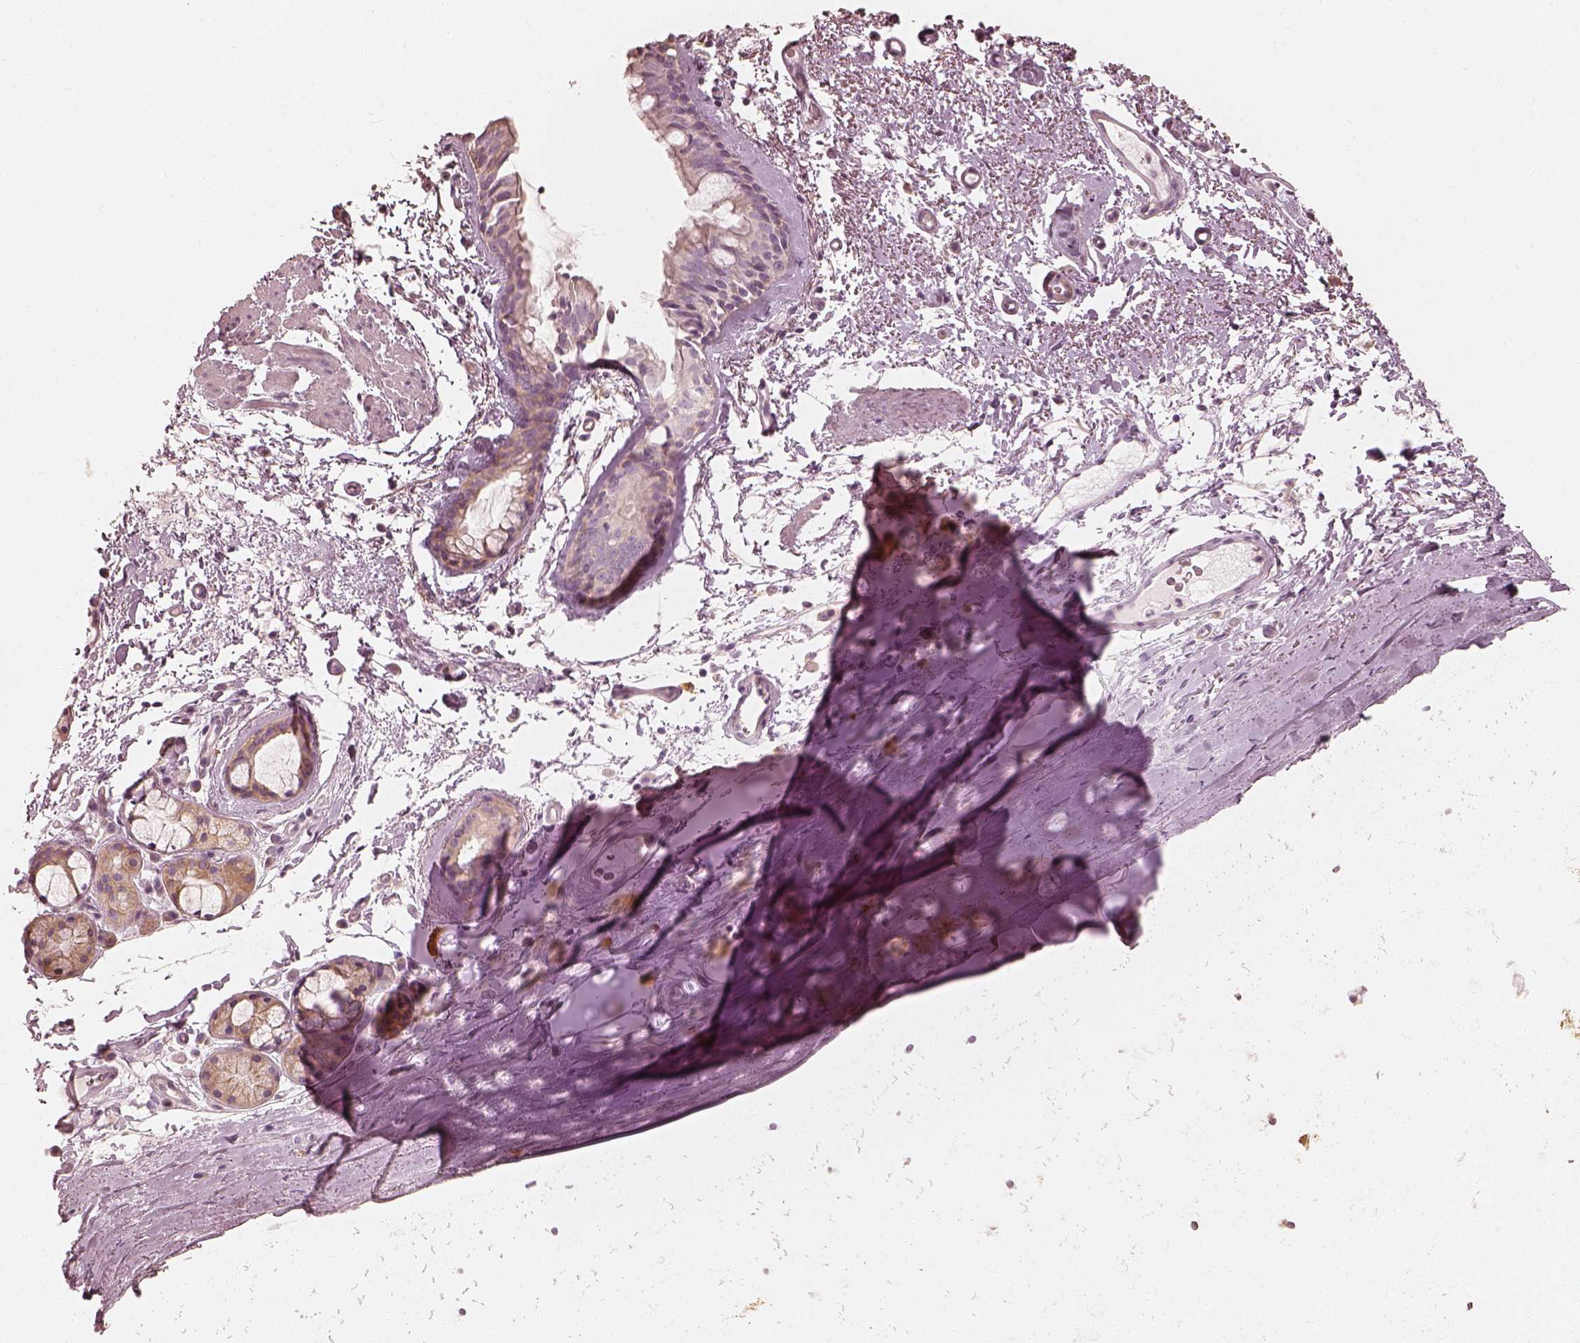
{"staining": {"intensity": "negative", "quantity": "none", "location": "none"}, "tissue": "bronchus", "cell_type": "Respiratory epithelial cells", "image_type": "normal", "snomed": [{"axis": "morphology", "description": "Normal tissue, NOS"}, {"axis": "topography", "description": "Bronchus"}], "caption": "Protein analysis of normal bronchus displays no significant positivity in respiratory epithelial cells.", "gene": "FMNL2", "patient": {"sex": "female", "age": 64}}